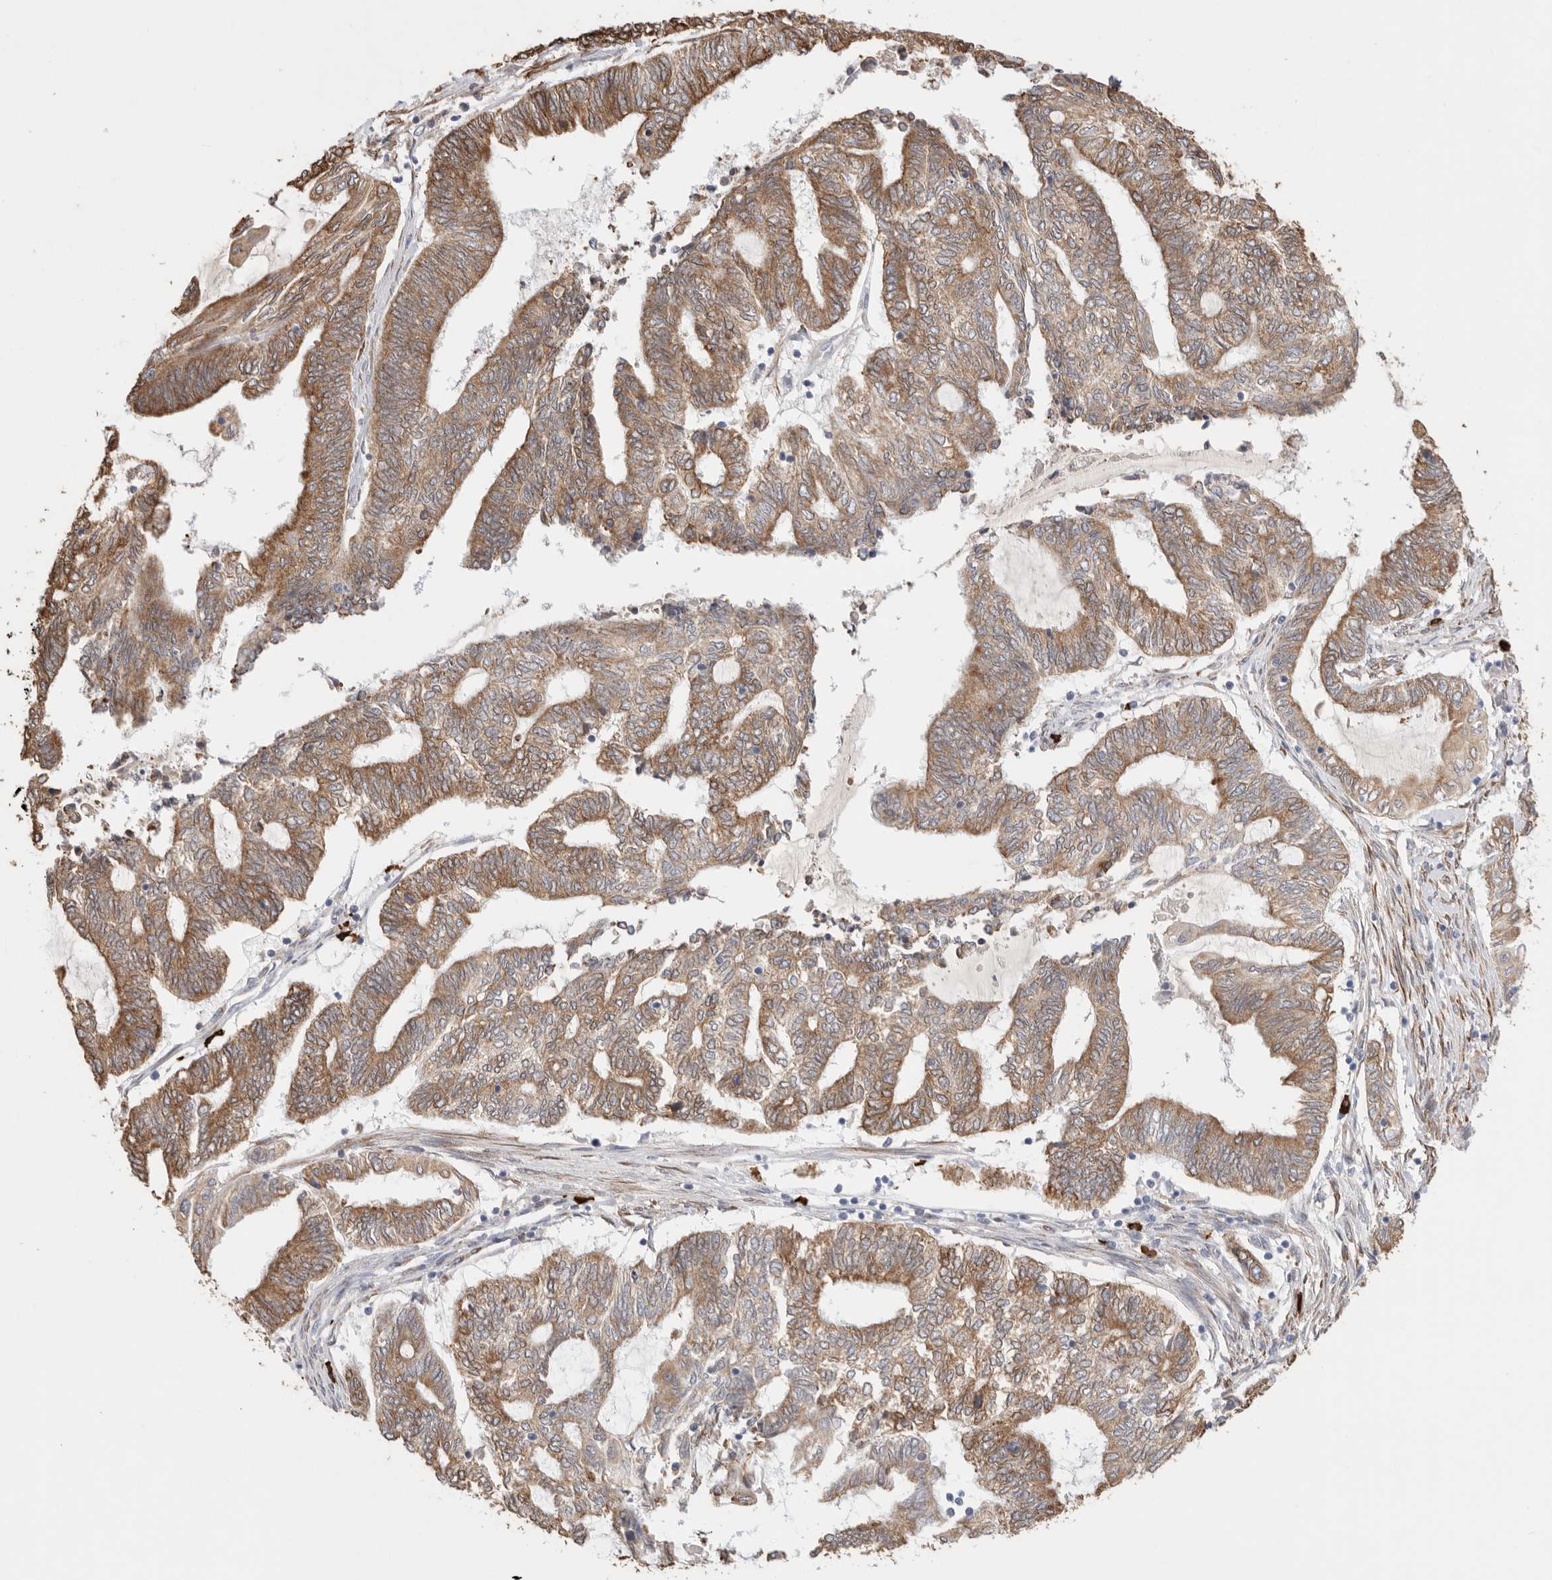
{"staining": {"intensity": "moderate", "quantity": ">75%", "location": "cytoplasmic/membranous"}, "tissue": "endometrial cancer", "cell_type": "Tumor cells", "image_type": "cancer", "snomed": [{"axis": "morphology", "description": "Adenocarcinoma, NOS"}, {"axis": "topography", "description": "Uterus"}, {"axis": "topography", "description": "Endometrium"}], "caption": "Human adenocarcinoma (endometrial) stained with a protein marker reveals moderate staining in tumor cells.", "gene": "BLOC1S5", "patient": {"sex": "female", "age": 70}}